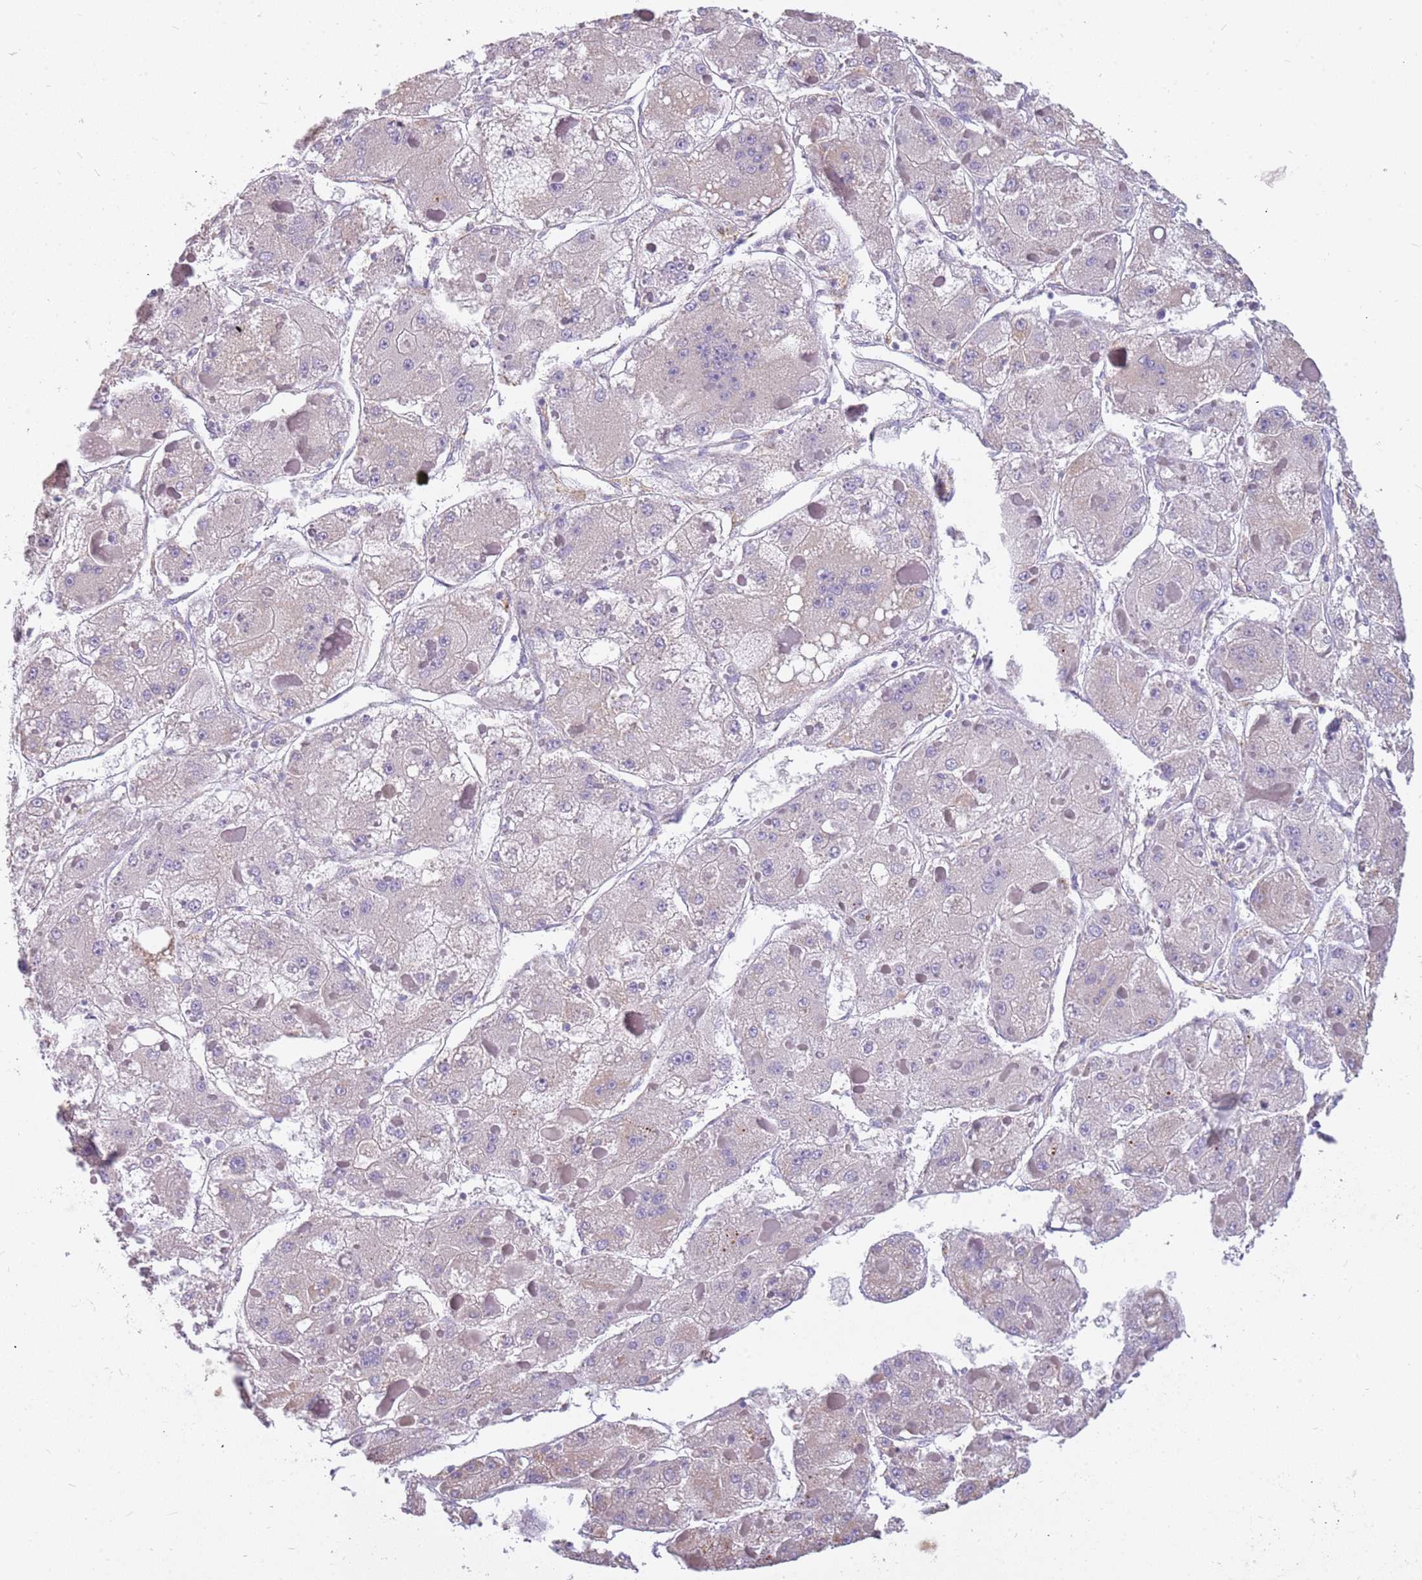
{"staining": {"intensity": "weak", "quantity": "<25%", "location": "cytoplasmic/membranous"}, "tissue": "liver cancer", "cell_type": "Tumor cells", "image_type": "cancer", "snomed": [{"axis": "morphology", "description": "Carcinoma, Hepatocellular, NOS"}, {"axis": "topography", "description": "Liver"}], "caption": "IHC of human liver cancer (hepatocellular carcinoma) displays no staining in tumor cells. (Brightfield microscopy of DAB IHC at high magnification).", "gene": "RHCG", "patient": {"sex": "female", "age": 73}}